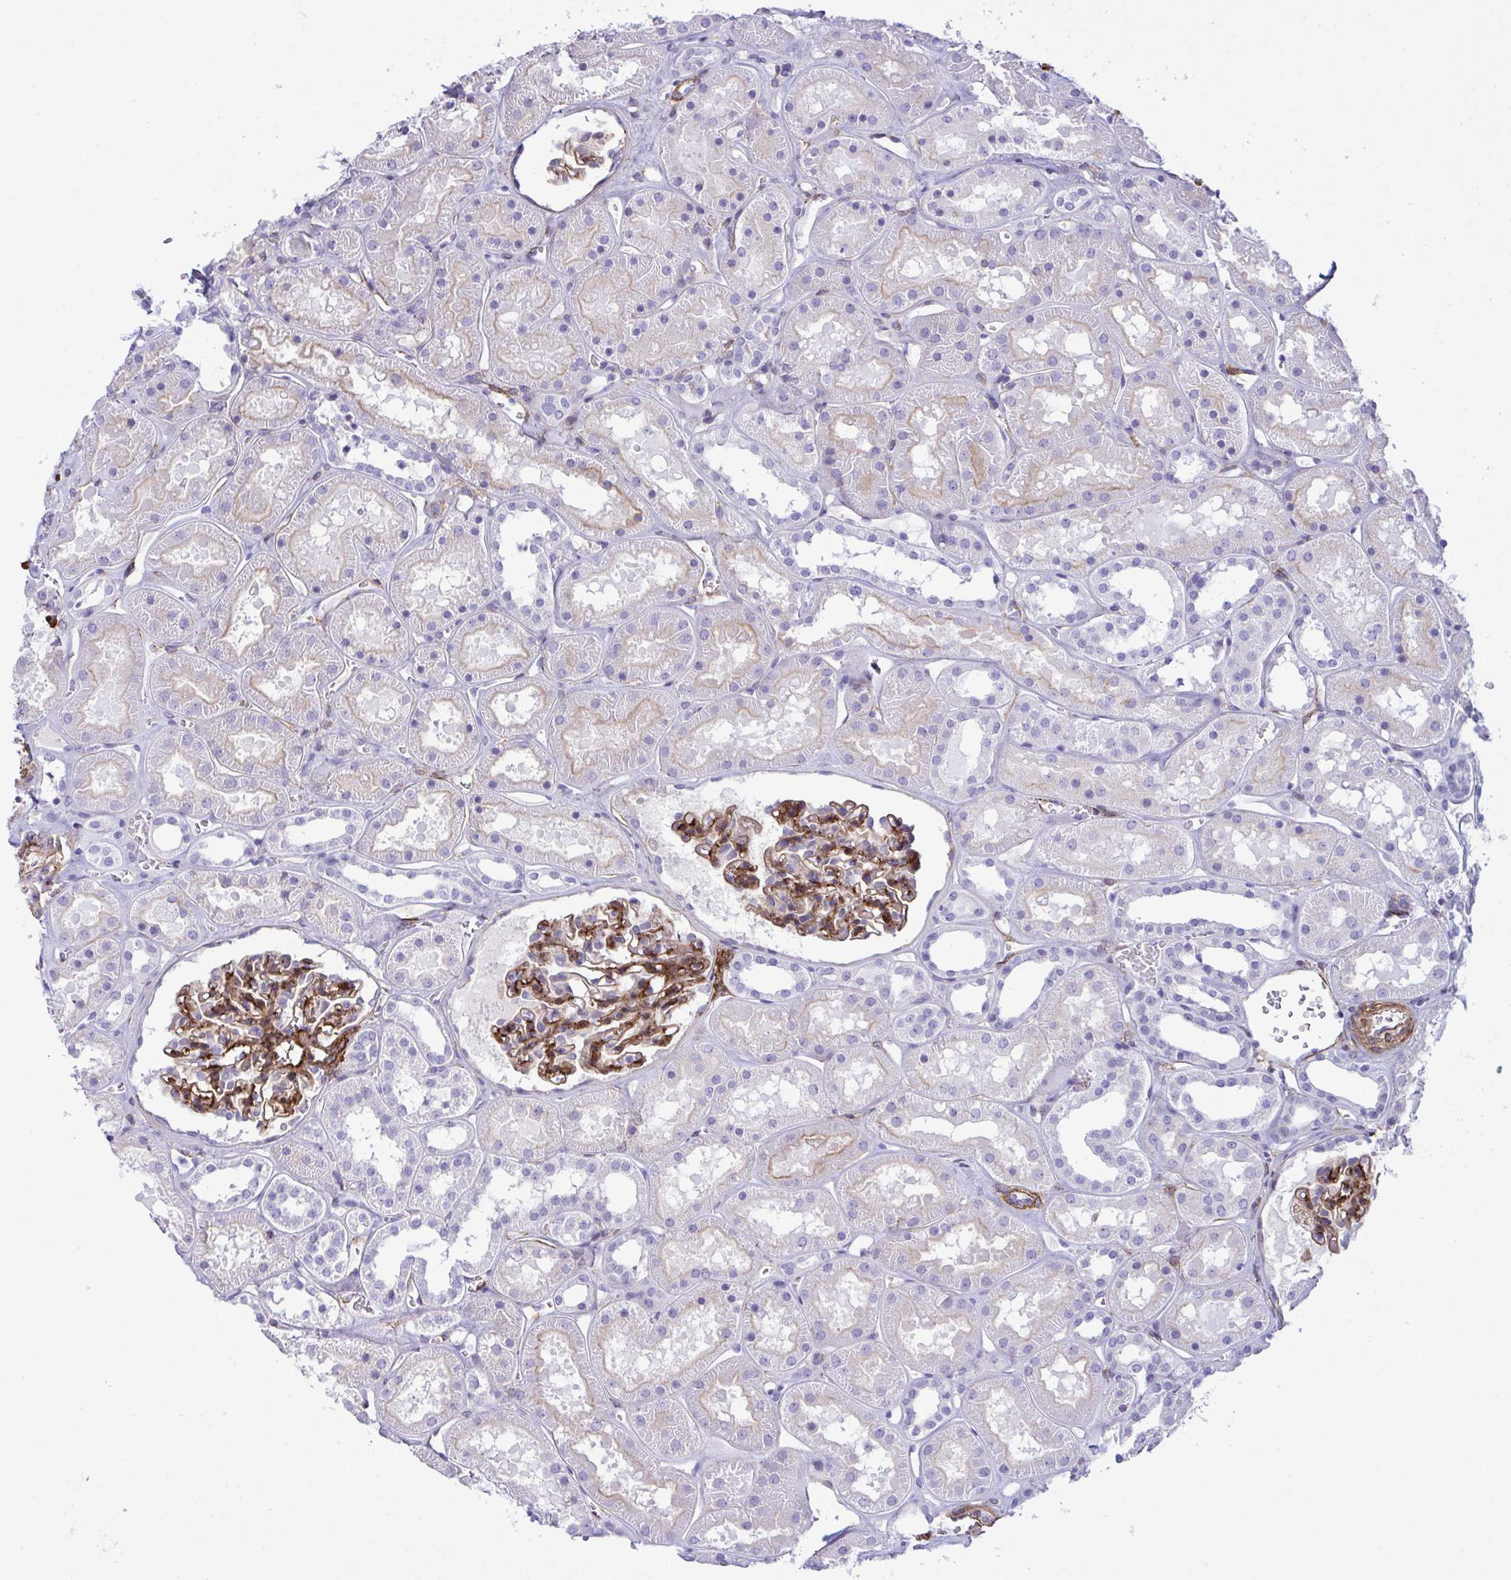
{"staining": {"intensity": "strong", "quantity": "25%-75%", "location": "cytoplasmic/membranous"}, "tissue": "kidney", "cell_type": "Cells in glomeruli", "image_type": "normal", "snomed": [{"axis": "morphology", "description": "Normal tissue, NOS"}, {"axis": "topography", "description": "Kidney"}], "caption": "Immunohistochemical staining of unremarkable human kidney displays high levels of strong cytoplasmic/membranous expression in about 25%-75% of cells in glomeruli.", "gene": "SYNPO2L", "patient": {"sex": "female", "age": 41}}